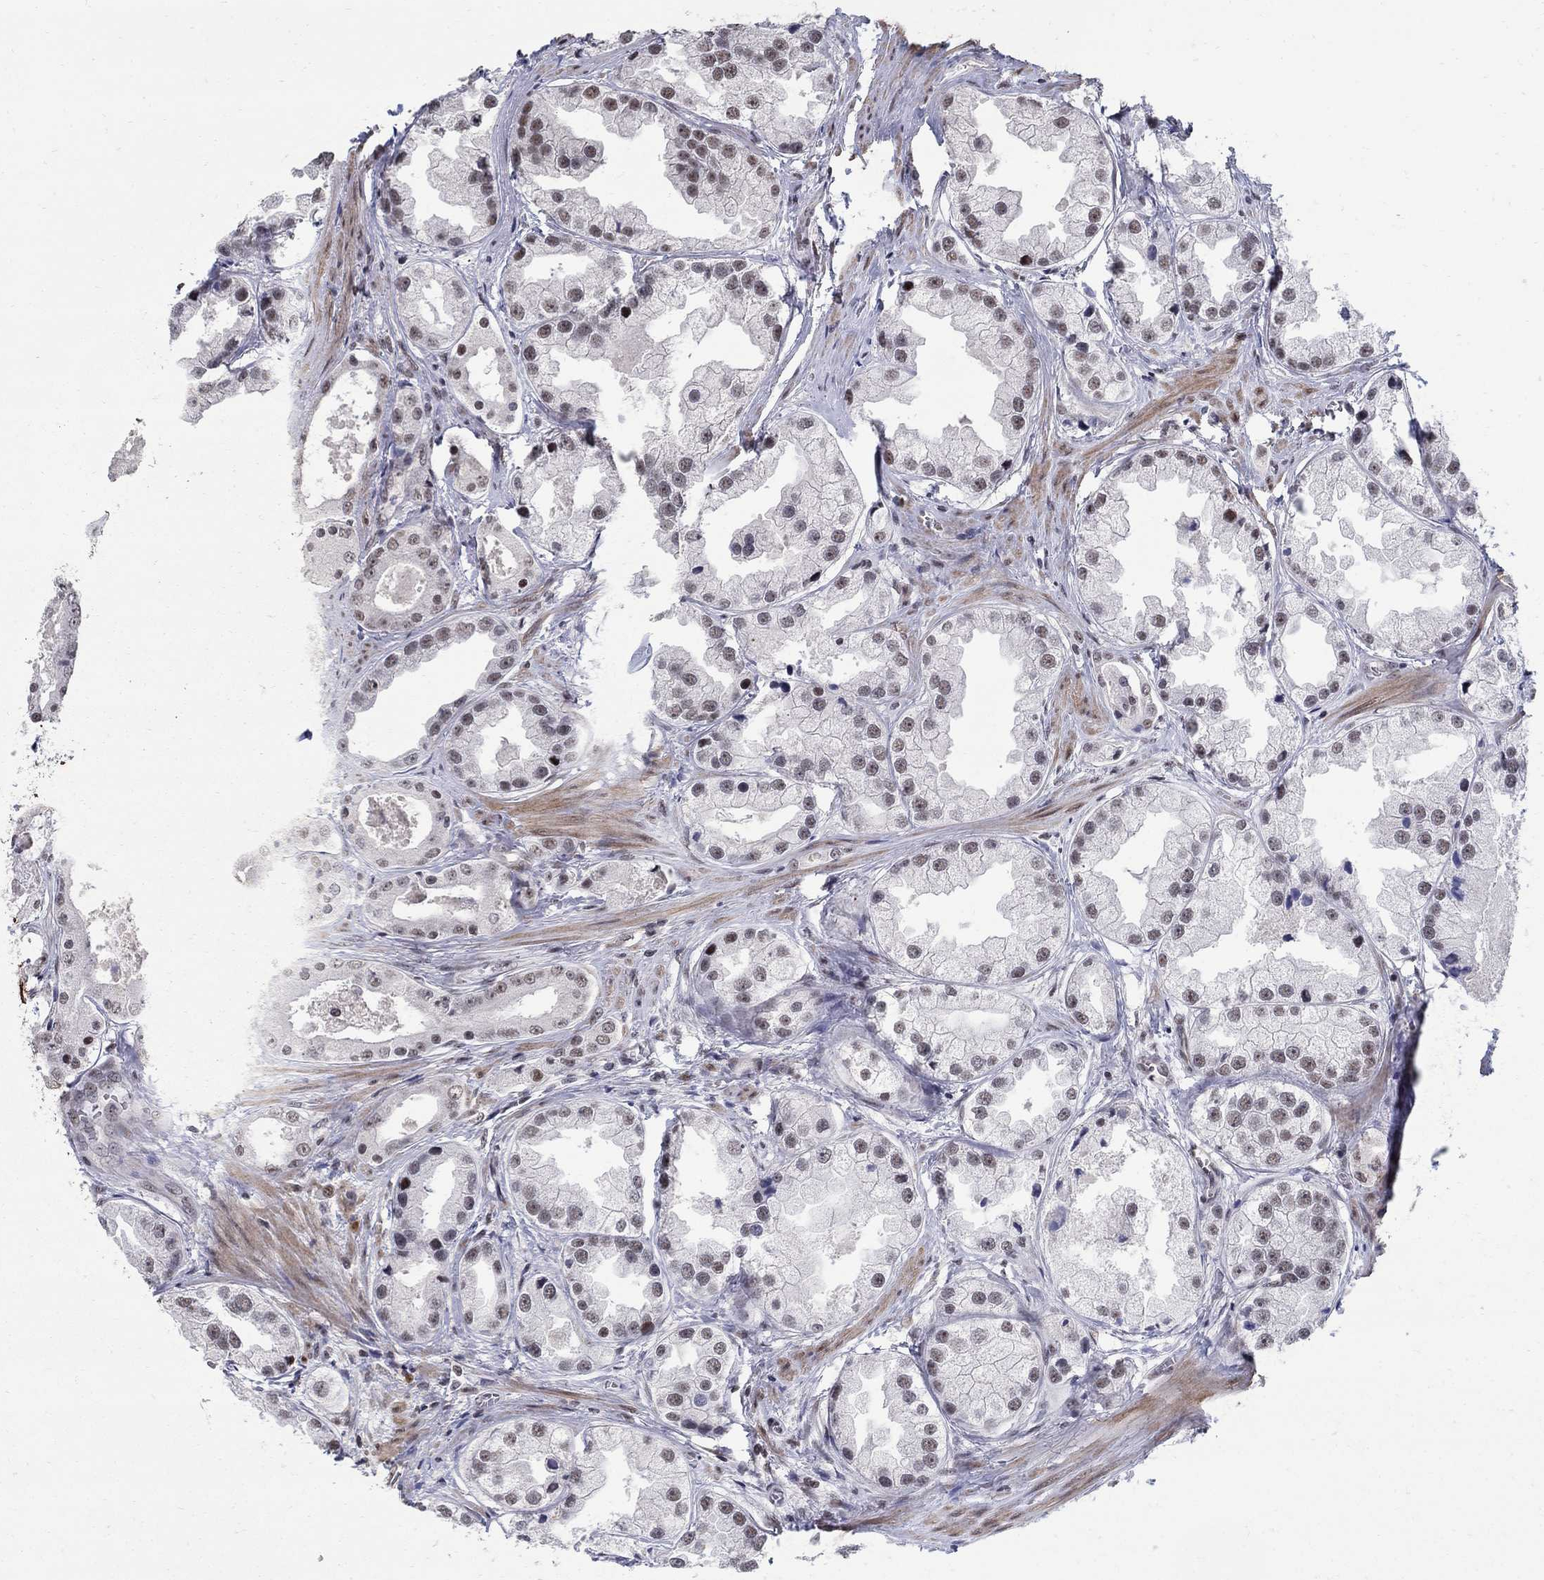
{"staining": {"intensity": "weak", "quantity": ">75%", "location": "nuclear"}, "tissue": "prostate cancer", "cell_type": "Tumor cells", "image_type": "cancer", "snomed": [{"axis": "morphology", "description": "Adenocarcinoma, NOS"}, {"axis": "topography", "description": "Prostate"}], "caption": "High-magnification brightfield microscopy of prostate cancer (adenocarcinoma) stained with DAB (3,3'-diaminobenzidine) (brown) and counterstained with hematoxylin (blue). tumor cells exhibit weak nuclear positivity is seen in about>75% of cells.", "gene": "PNISR", "patient": {"sex": "male", "age": 61}}